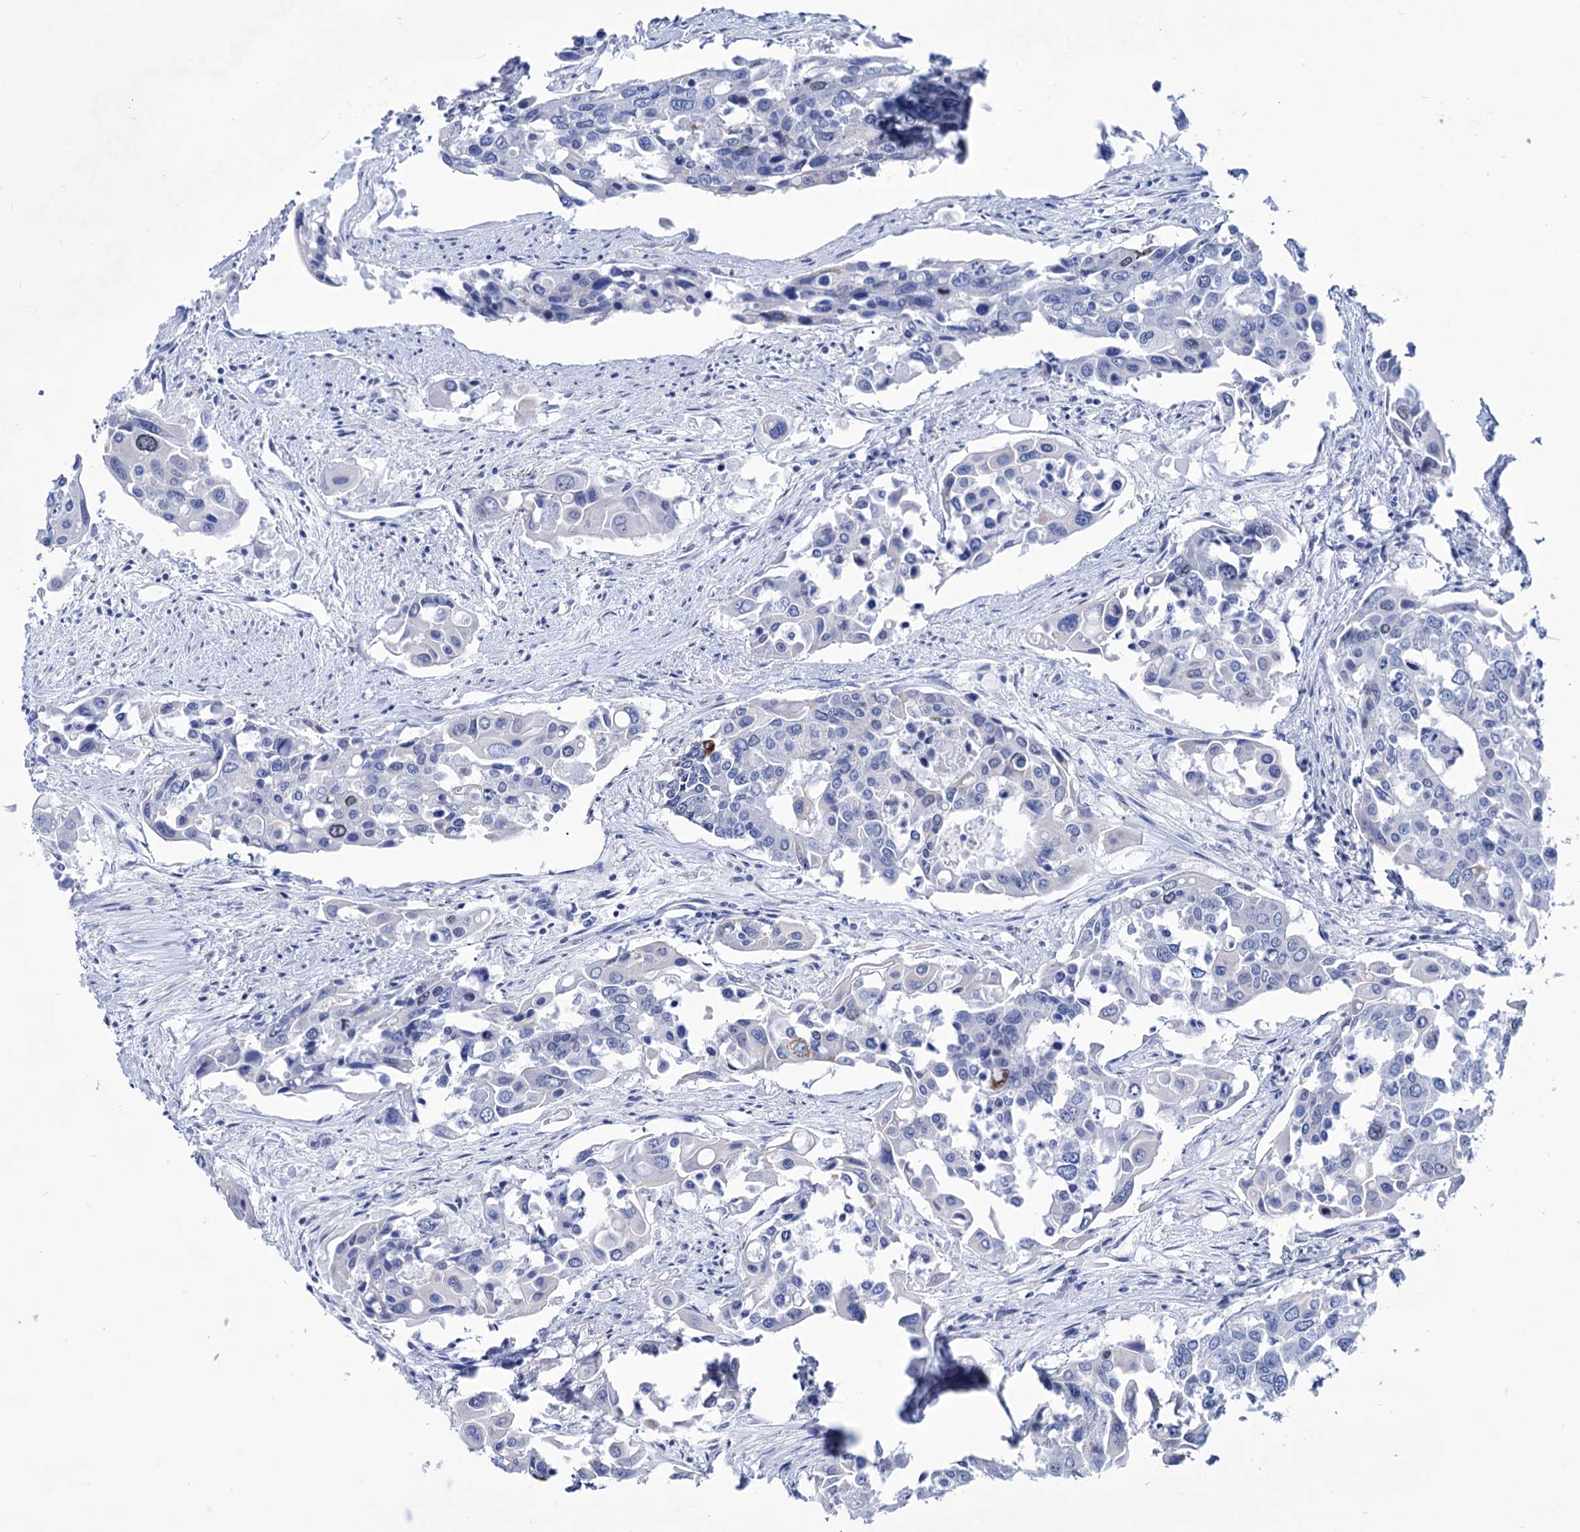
{"staining": {"intensity": "negative", "quantity": "none", "location": "none"}, "tissue": "colorectal cancer", "cell_type": "Tumor cells", "image_type": "cancer", "snomed": [{"axis": "morphology", "description": "Adenocarcinoma, NOS"}, {"axis": "topography", "description": "Colon"}], "caption": "DAB (3,3'-diaminobenzidine) immunohistochemical staining of colorectal cancer (adenocarcinoma) displays no significant expression in tumor cells.", "gene": "FBXW12", "patient": {"sex": "male", "age": 77}}